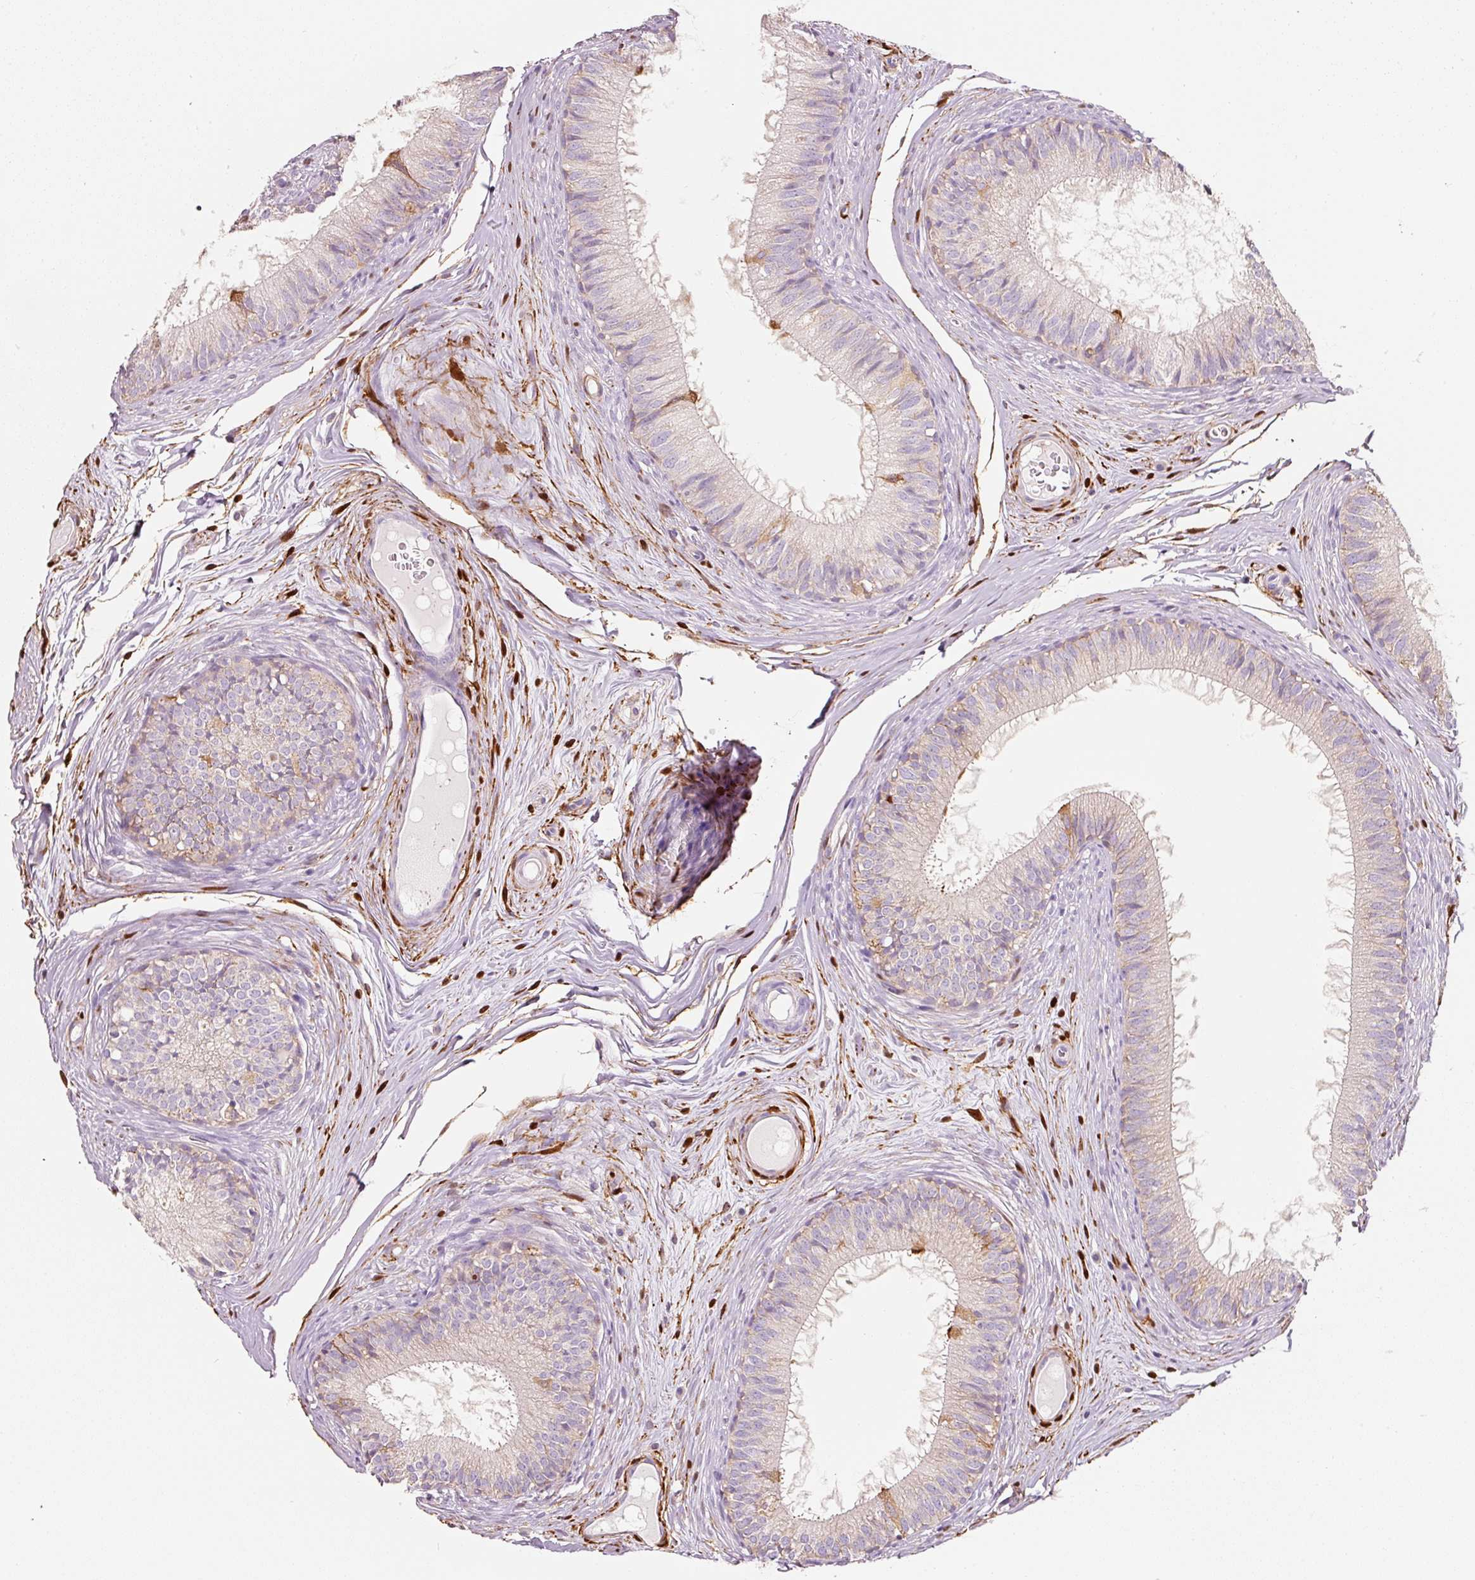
{"staining": {"intensity": "strong", "quantity": "<25%", "location": "cytoplasmic/membranous"}, "tissue": "epididymis", "cell_type": "Glandular cells", "image_type": "normal", "snomed": [{"axis": "morphology", "description": "Normal tissue, NOS"}, {"axis": "topography", "description": "Epididymis"}], "caption": "Immunohistochemistry (IHC) staining of benign epididymis, which demonstrates medium levels of strong cytoplasmic/membranous positivity in approximately <25% of glandular cells indicating strong cytoplasmic/membranous protein positivity. The staining was performed using DAB (3,3'-diaminobenzidine) (brown) for protein detection and nuclei were counterstained in hematoxylin (blue).", "gene": "IQGAP2", "patient": {"sex": "male", "age": 25}}